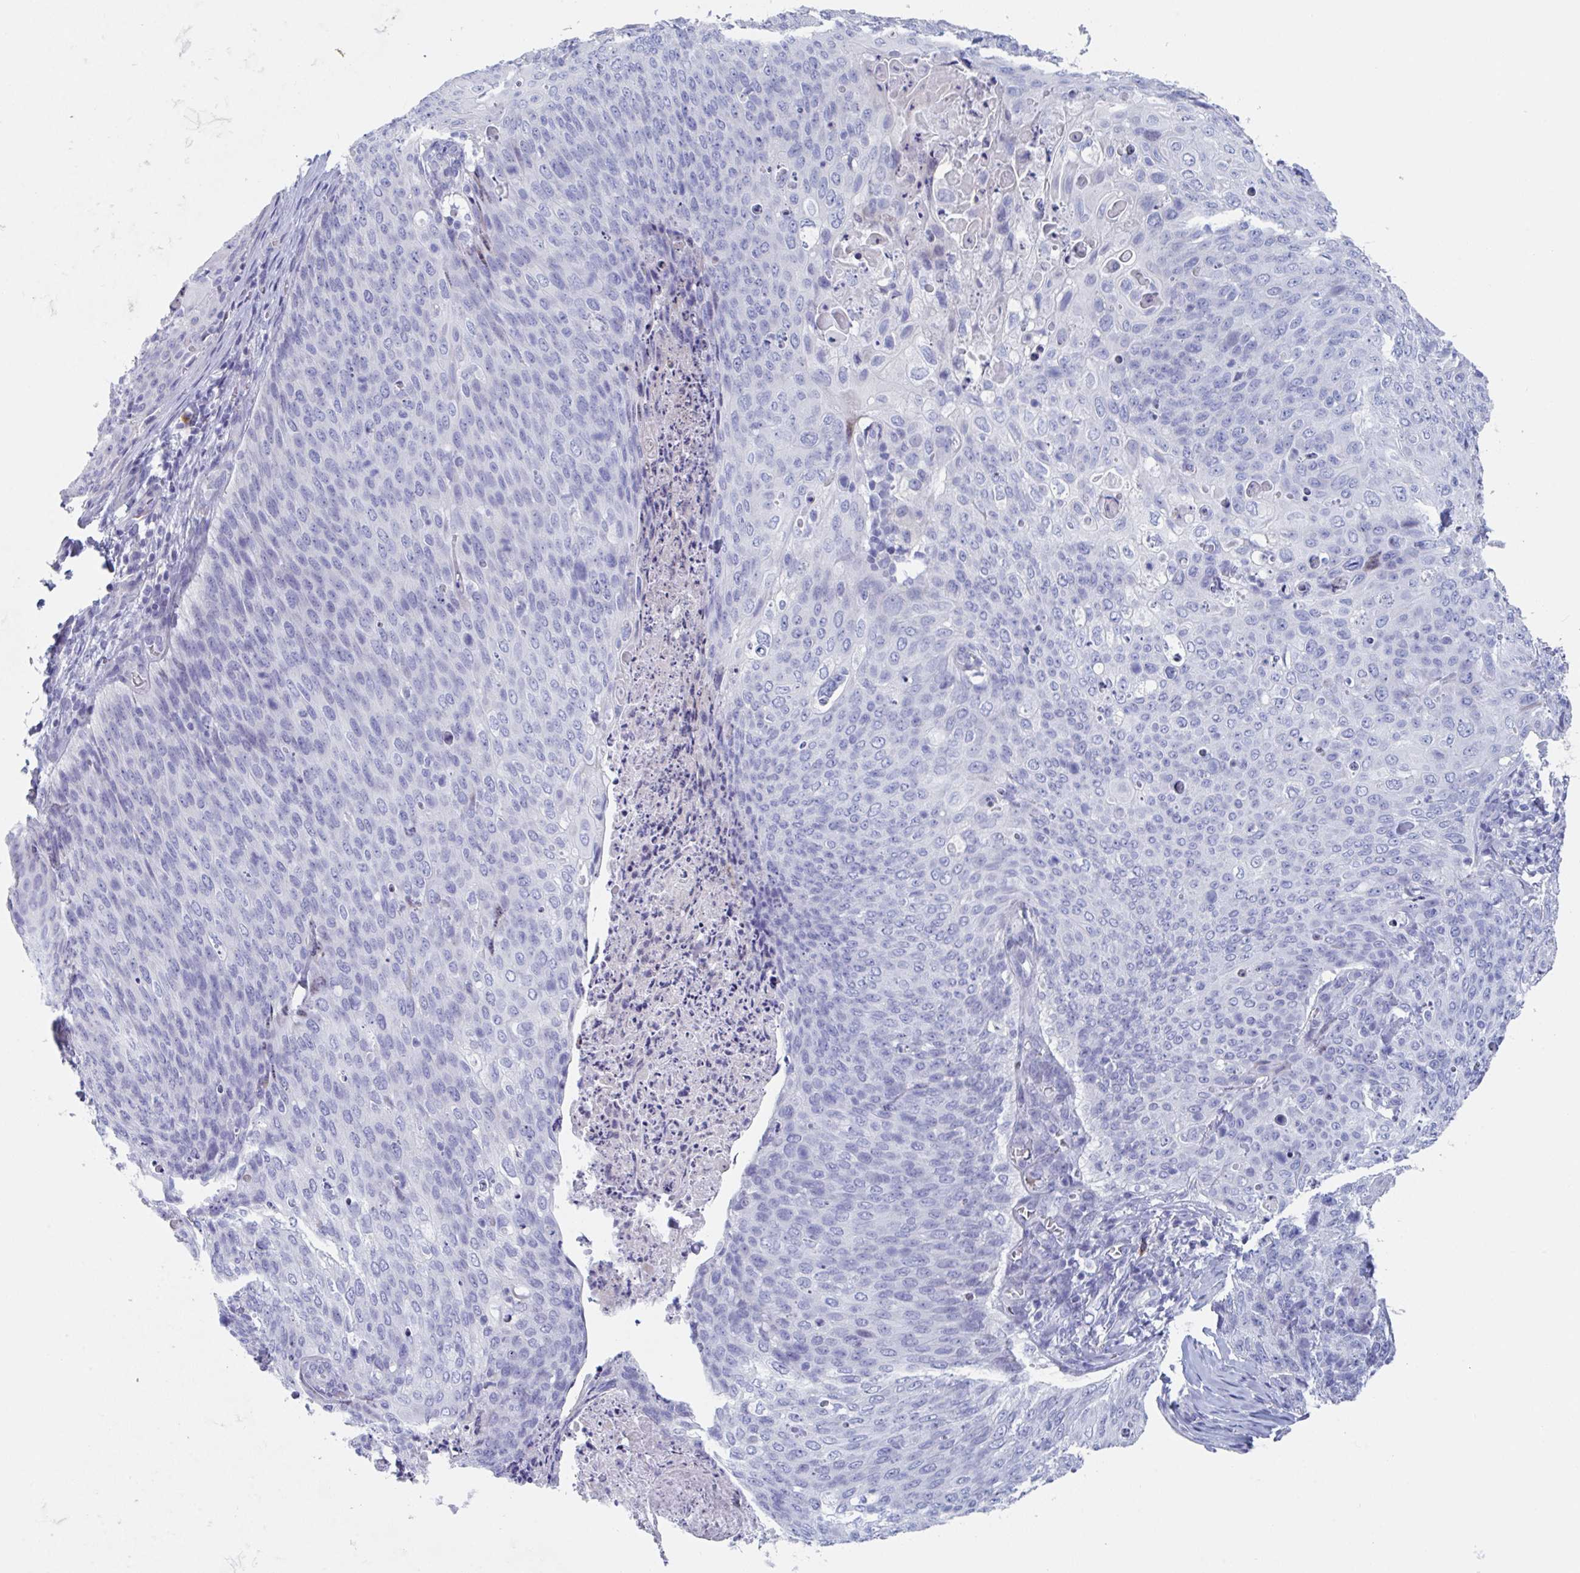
{"staining": {"intensity": "negative", "quantity": "none", "location": "none"}, "tissue": "skin cancer", "cell_type": "Tumor cells", "image_type": "cancer", "snomed": [{"axis": "morphology", "description": "Squamous cell carcinoma, NOS"}, {"axis": "topography", "description": "Skin"}, {"axis": "topography", "description": "Vulva"}], "caption": "This is an immunohistochemistry image of skin squamous cell carcinoma. There is no staining in tumor cells.", "gene": "NT5C3B", "patient": {"sex": "female", "age": 85}}